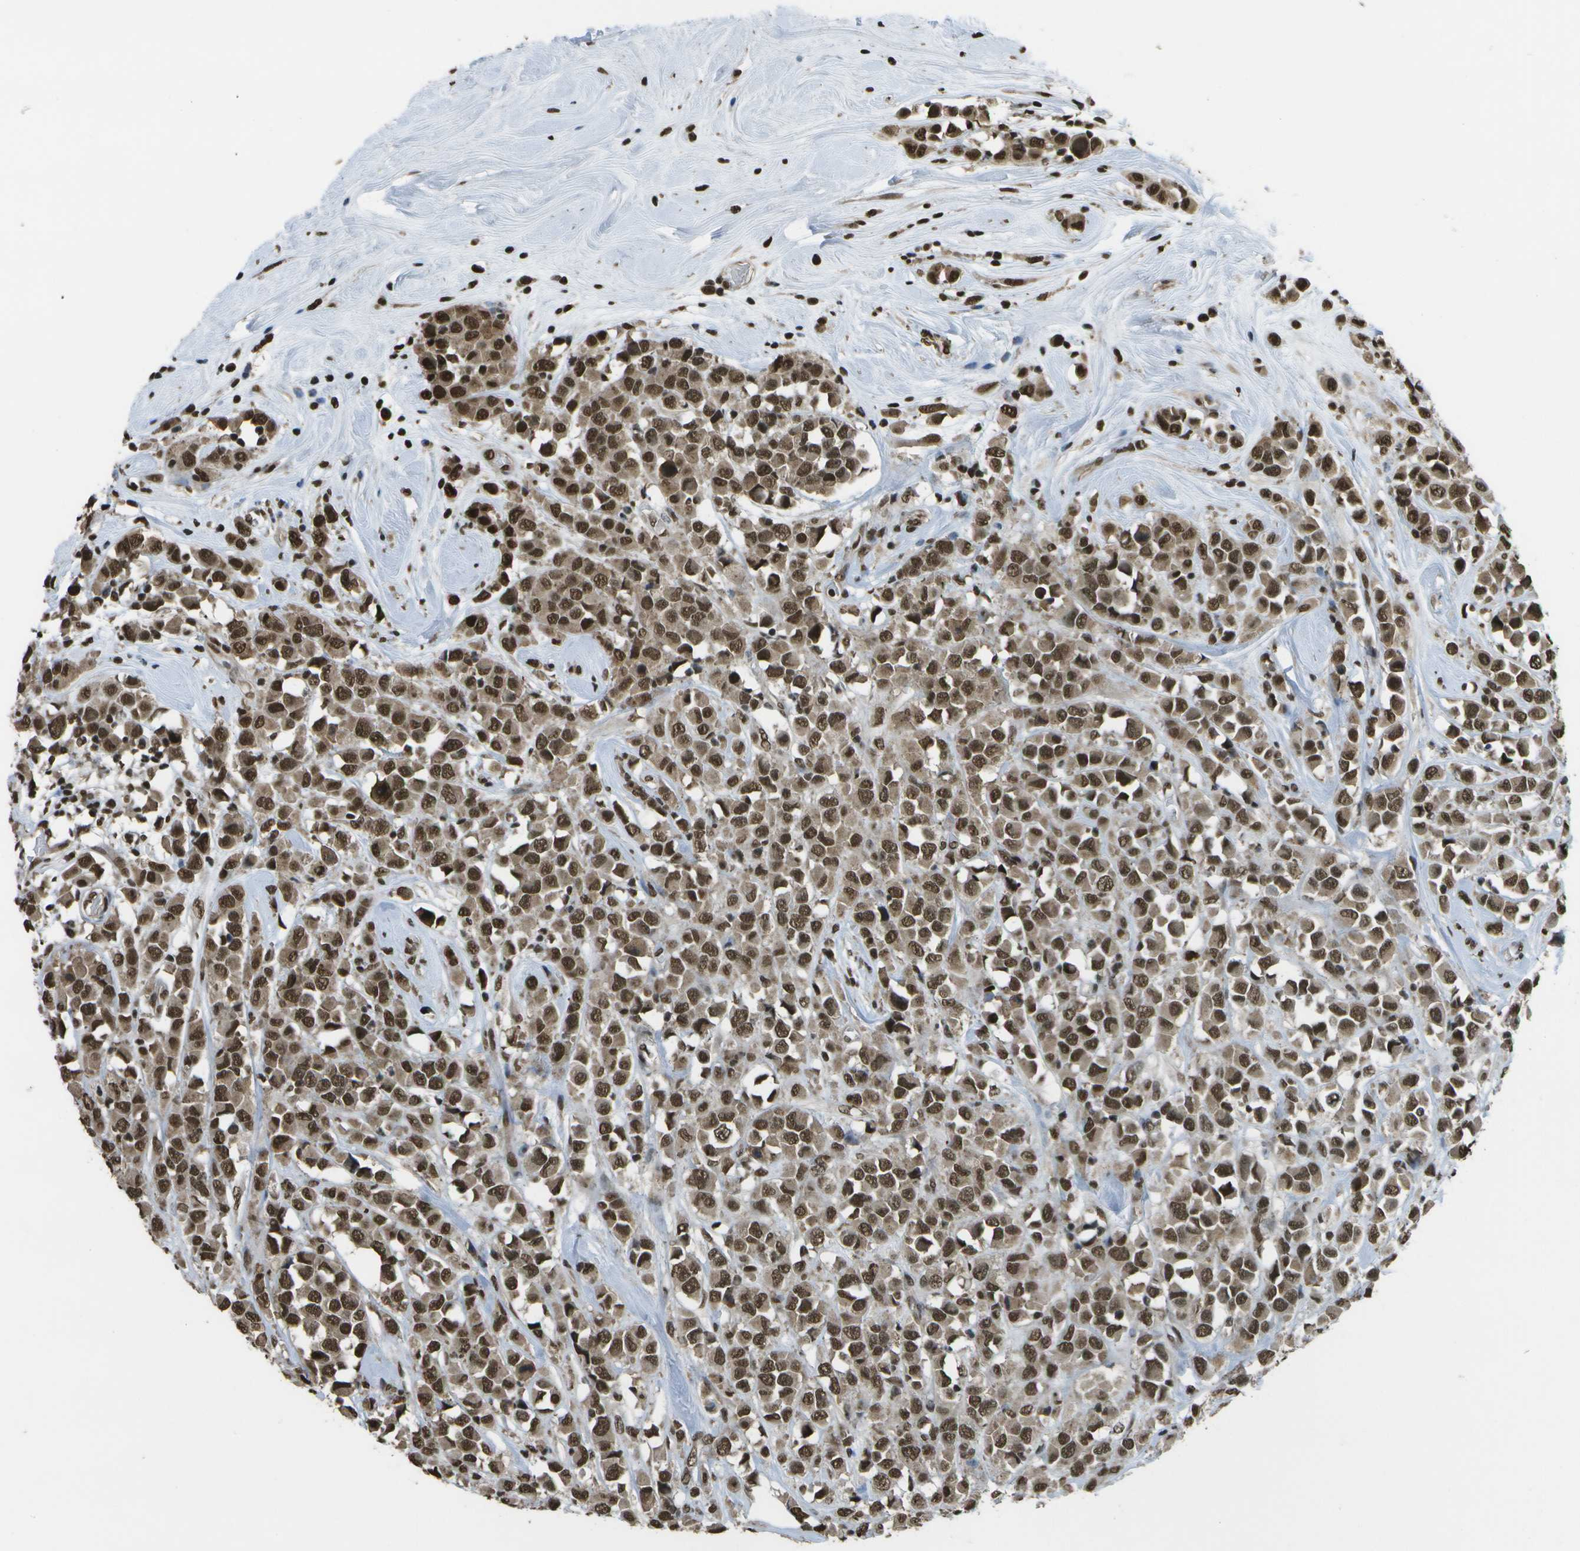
{"staining": {"intensity": "strong", "quantity": ">75%", "location": "cytoplasmic/membranous,nuclear"}, "tissue": "breast cancer", "cell_type": "Tumor cells", "image_type": "cancer", "snomed": [{"axis": "morphology", "description": "Duct carcinoma"}, {"axis": "topography", "description": "Breast"}], "caption": "Immunohistochemical staining of breast cancer reveals high levels of strong cytoplasmic/membranous and nuclear protein staining in approximately >75% of tumor cells.", "gene": "SPEN", "patient": {"sex": "female", "age": 61}}